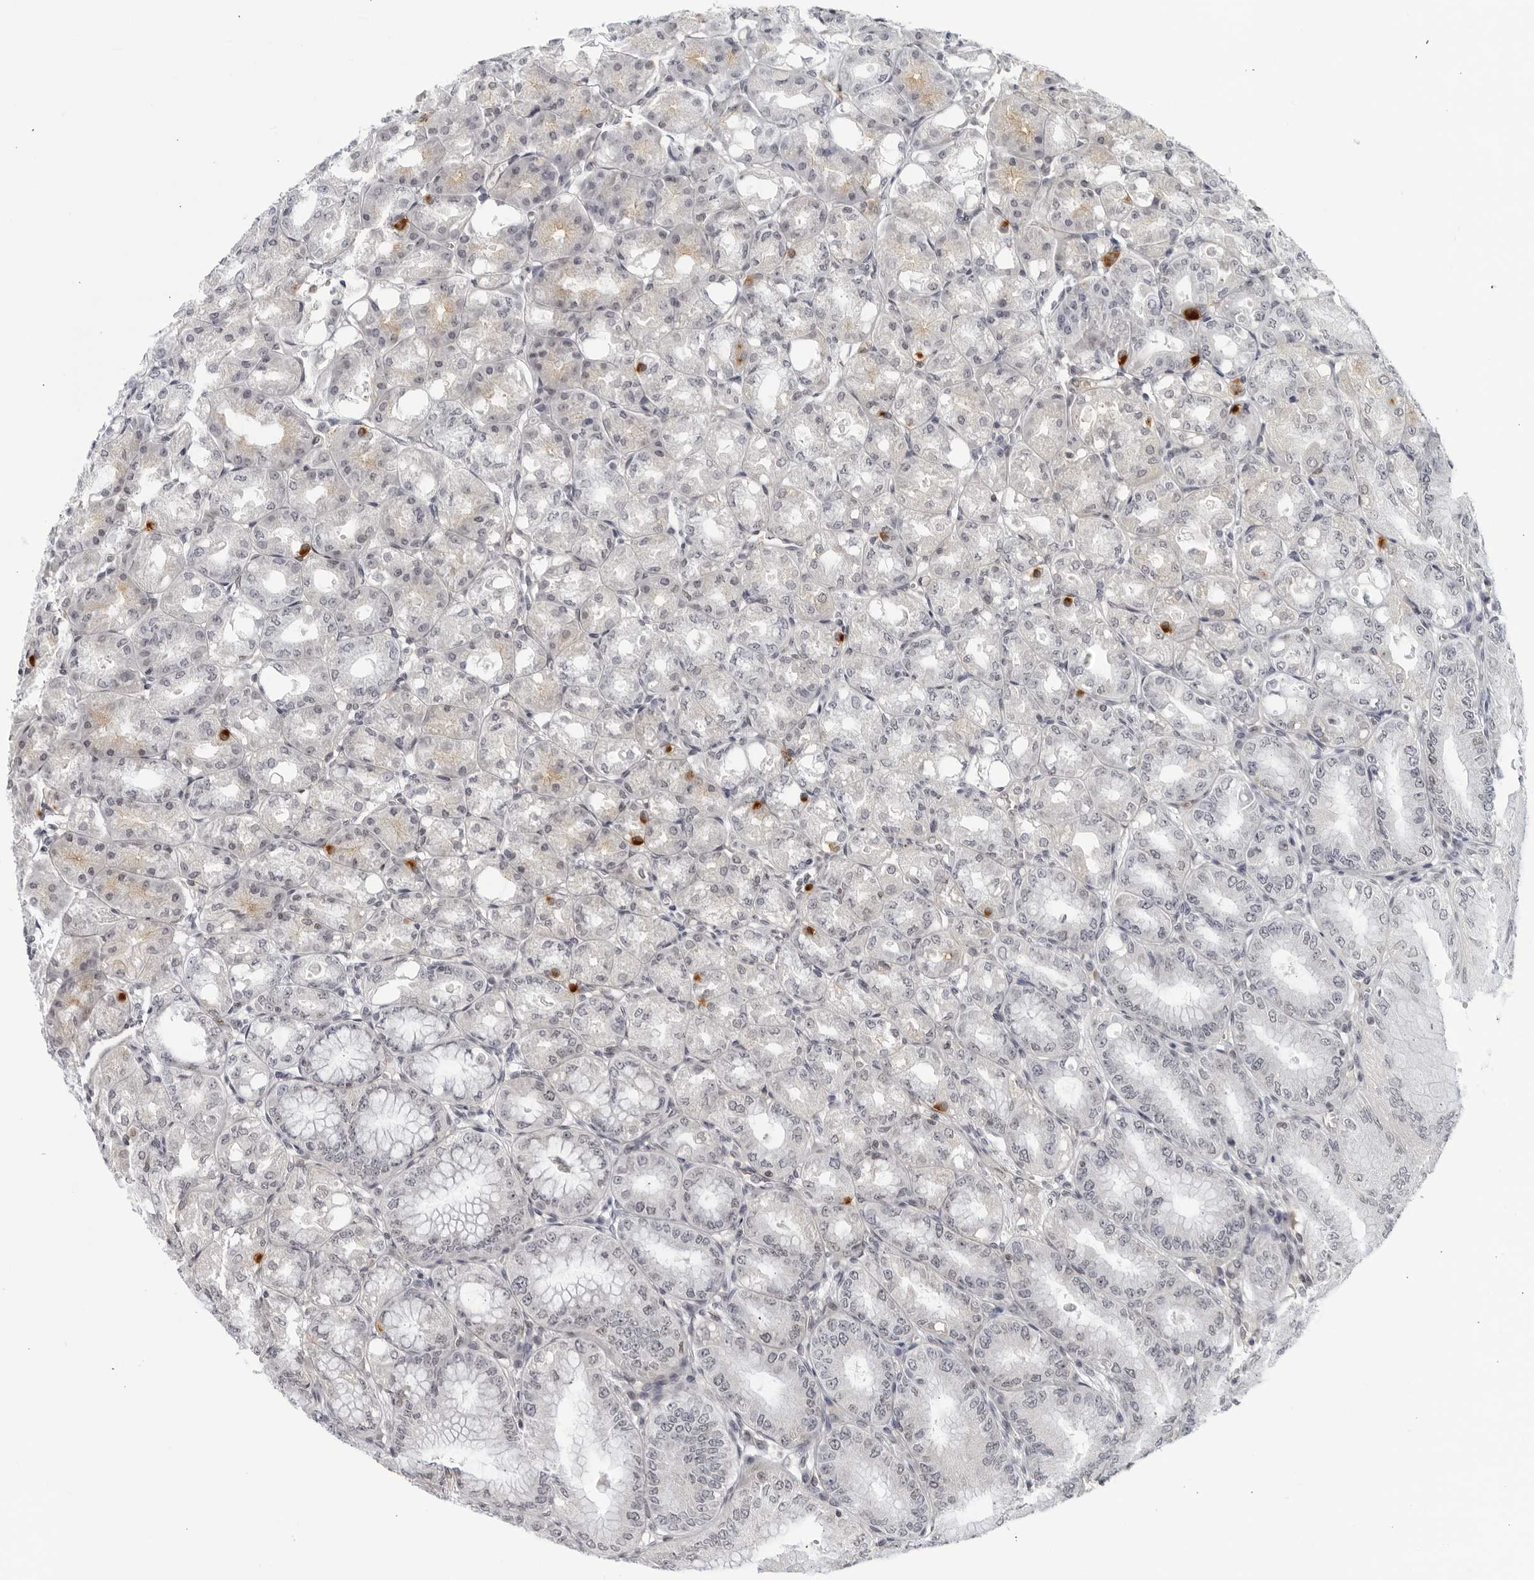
{"staining": {"intensity": "moderate", "quantity": "<25%", "location": "nuclear"}, "tissue": "stomach", "cell_type": "Glandular cells", "image_type": "normal", "snomed": [{"axis": "morphology", "description": "Normal tissue, NOS"}, {"axis": "topography", "description": "Stomach, lower"}], "caption": "A histopathology image of stomach stained for a protein shows moderate nuclear brown staining in glandular cells. (DAB = brown stain, brightfield microscopy at high magnification).", "gene": "CC2D1B", "patient": {"sex": "male", "age": 71}}